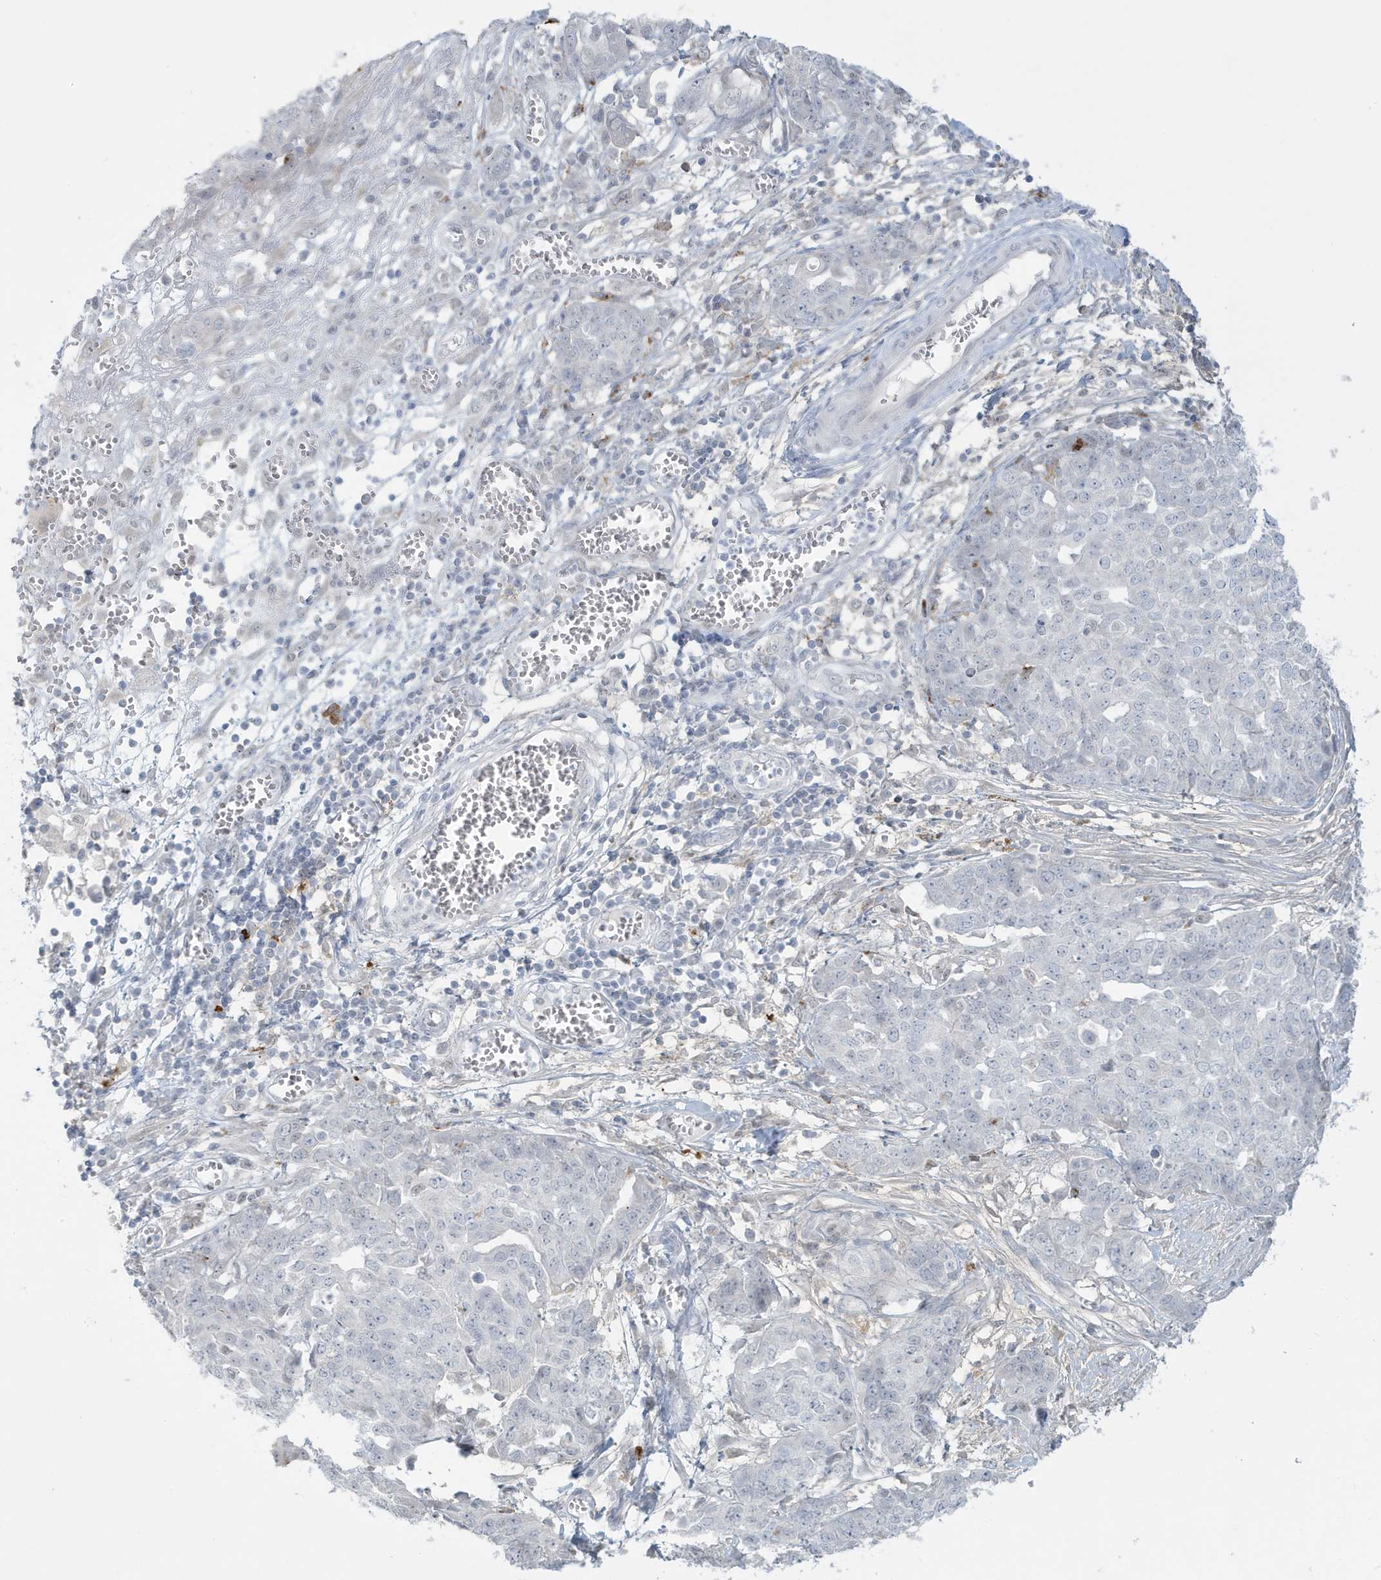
{"staining": {"intensity": "negative", "quantity": "none", "location": "none"}, "tissue": "ovarian cancer", "cell_type": "Tumor cells", "image_type": "cancer", "snomed": [{"axis": "morphology", "description": "Cystadenocarcinoma, serous, NOS"}, {"axis": "topography", "description": "Soft tissue"}, {"axis": "topography", "description": "Ovary"}], "caption": "Ovarian cancer was stained to show a protein in brown. There is no significant staining in tumor cells.", "gene": "HERC6", "patient": {"sex": "female", "age": 57}}